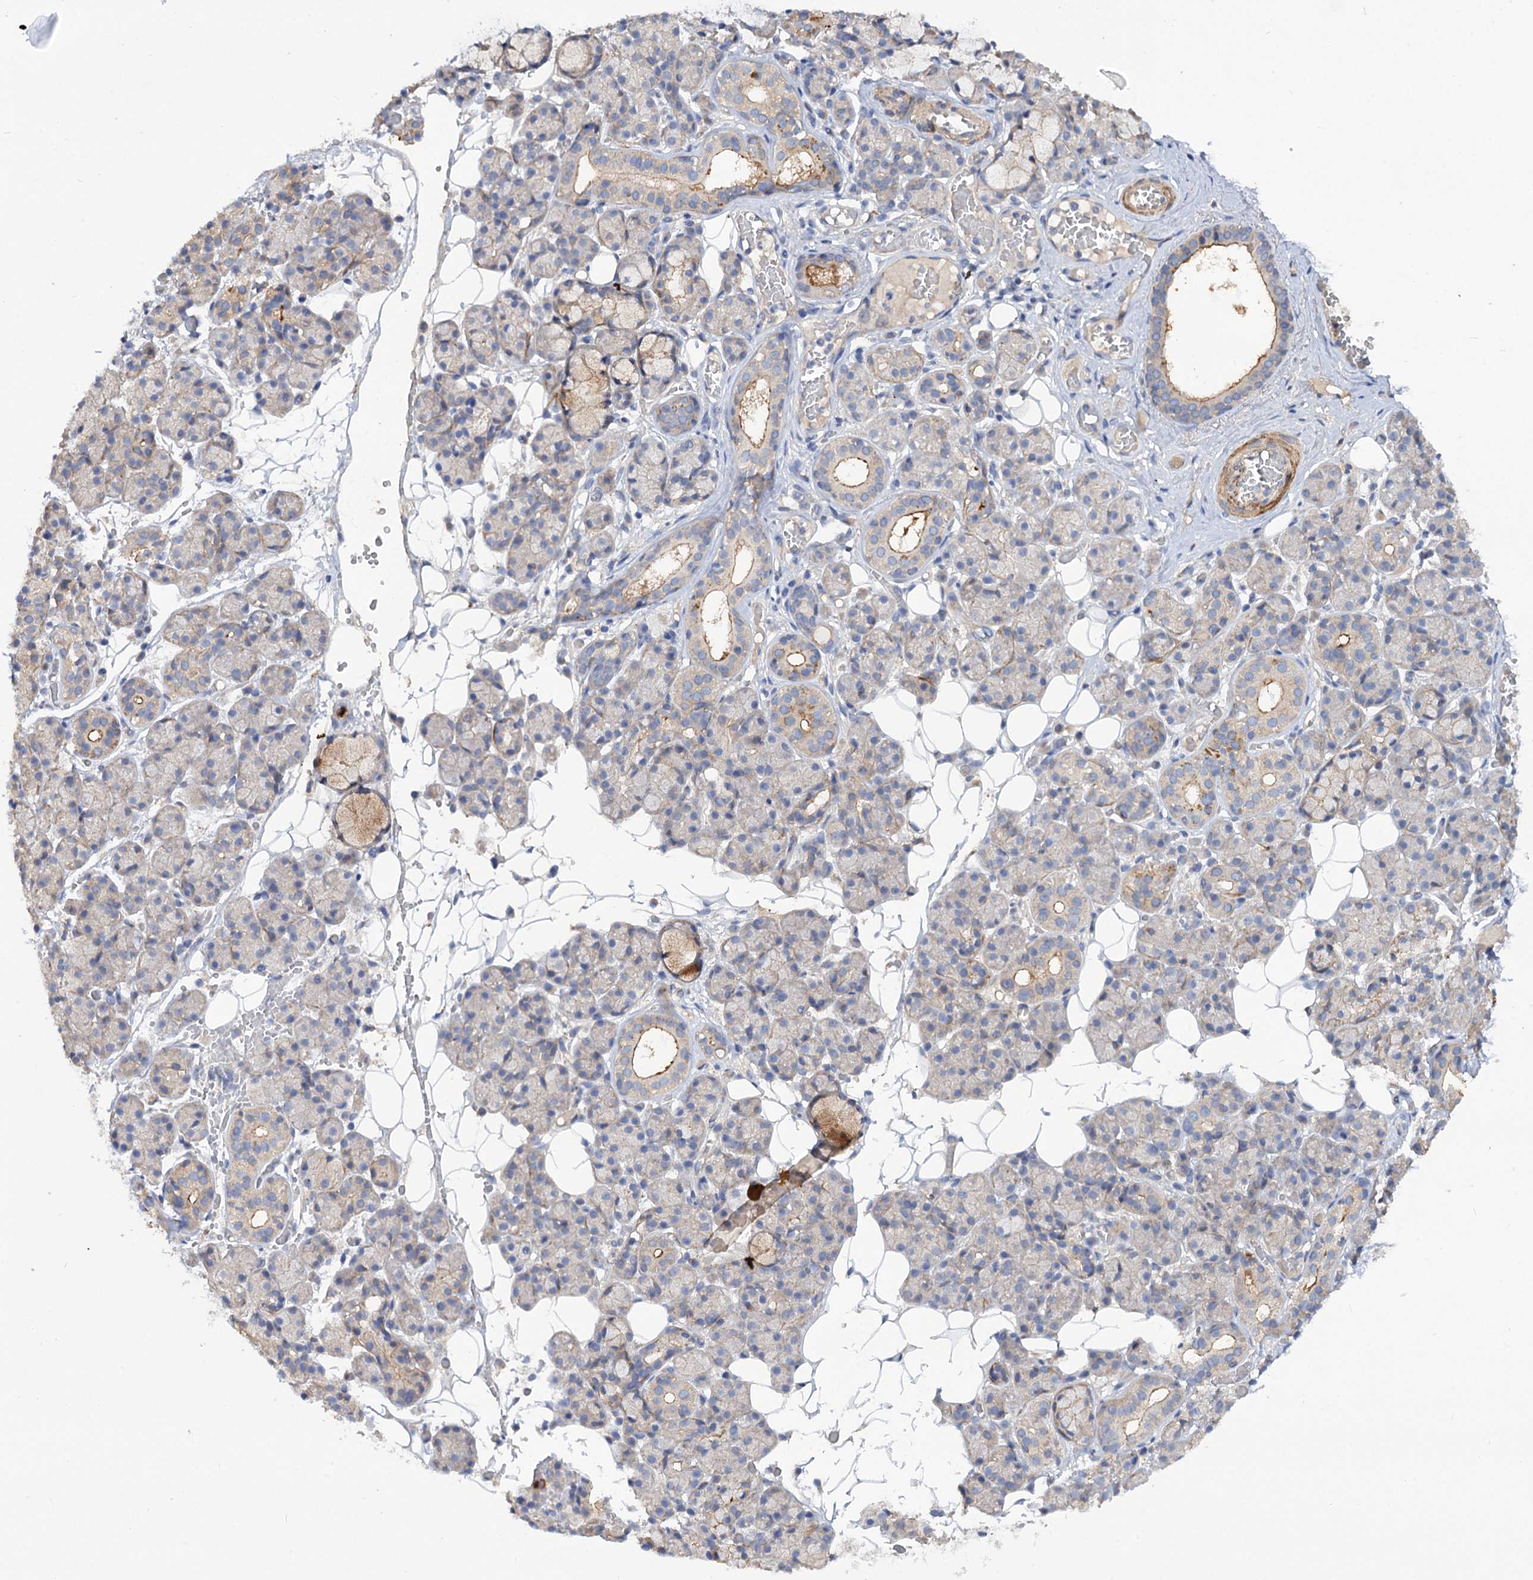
{"staining": {"intensity": "moderate", "quantity": "<25%", "location": "cytoplasmic/membranous"}, "tissue": "salivary gland", "cell_type": "Glandular cells", "image_type": "normal", "snomed": [{"axis": "morphology", "description": "Normal tissue, NOS"}, {"axis": "topography", "description": "Salivary gland"}], "caption": "DAB immunohistochemical staining of benign salivary gland exhibits moderate cytoplasmic/membranous protein expression in approximately <25% of glandular cells.", "gene": "NUDCD2", "patient": {"sex": "male", "age": 63}}